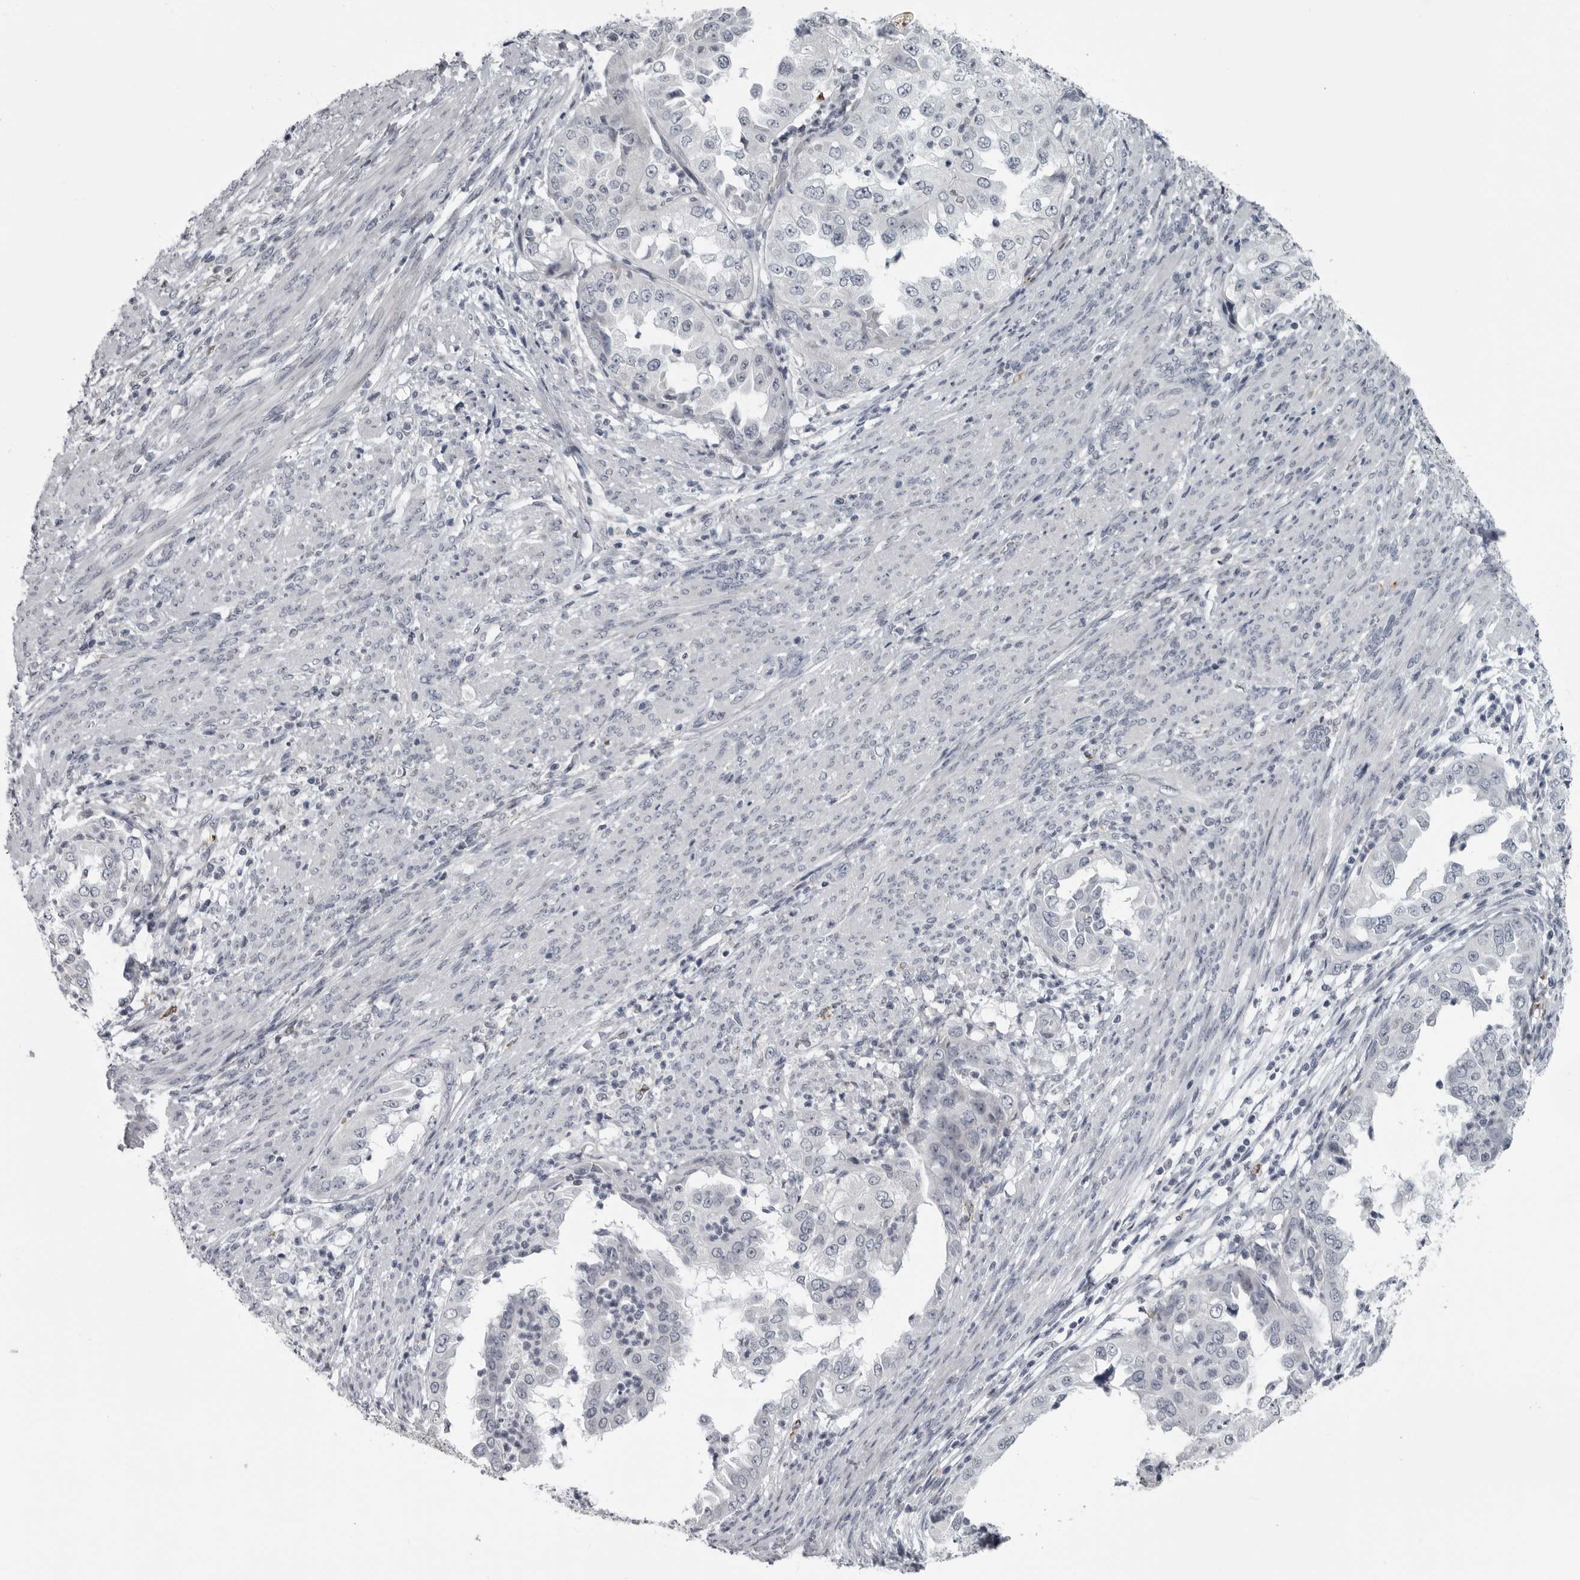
{"staining": {"intensity": "negative", "quantity": "none", "location": "none"}, "tissue": "endometrial cancer", "cell_type": "Tumor cells", "image_type": "cancer", "snomed": [{"axis": "morphology", "description": "Adenocarcinoma, NOS"}, {"axis": "topography", "description": "Endometrium"}], "caption": "High power microscopy histopathology image of an immunohistochemistry (IHC) histopathology image of adenocarcinoma (endometrial), revealing no significant expression in tumor cells.", "gene": "LYSMD1", "patient": {"sex": "female", "age": 85}}